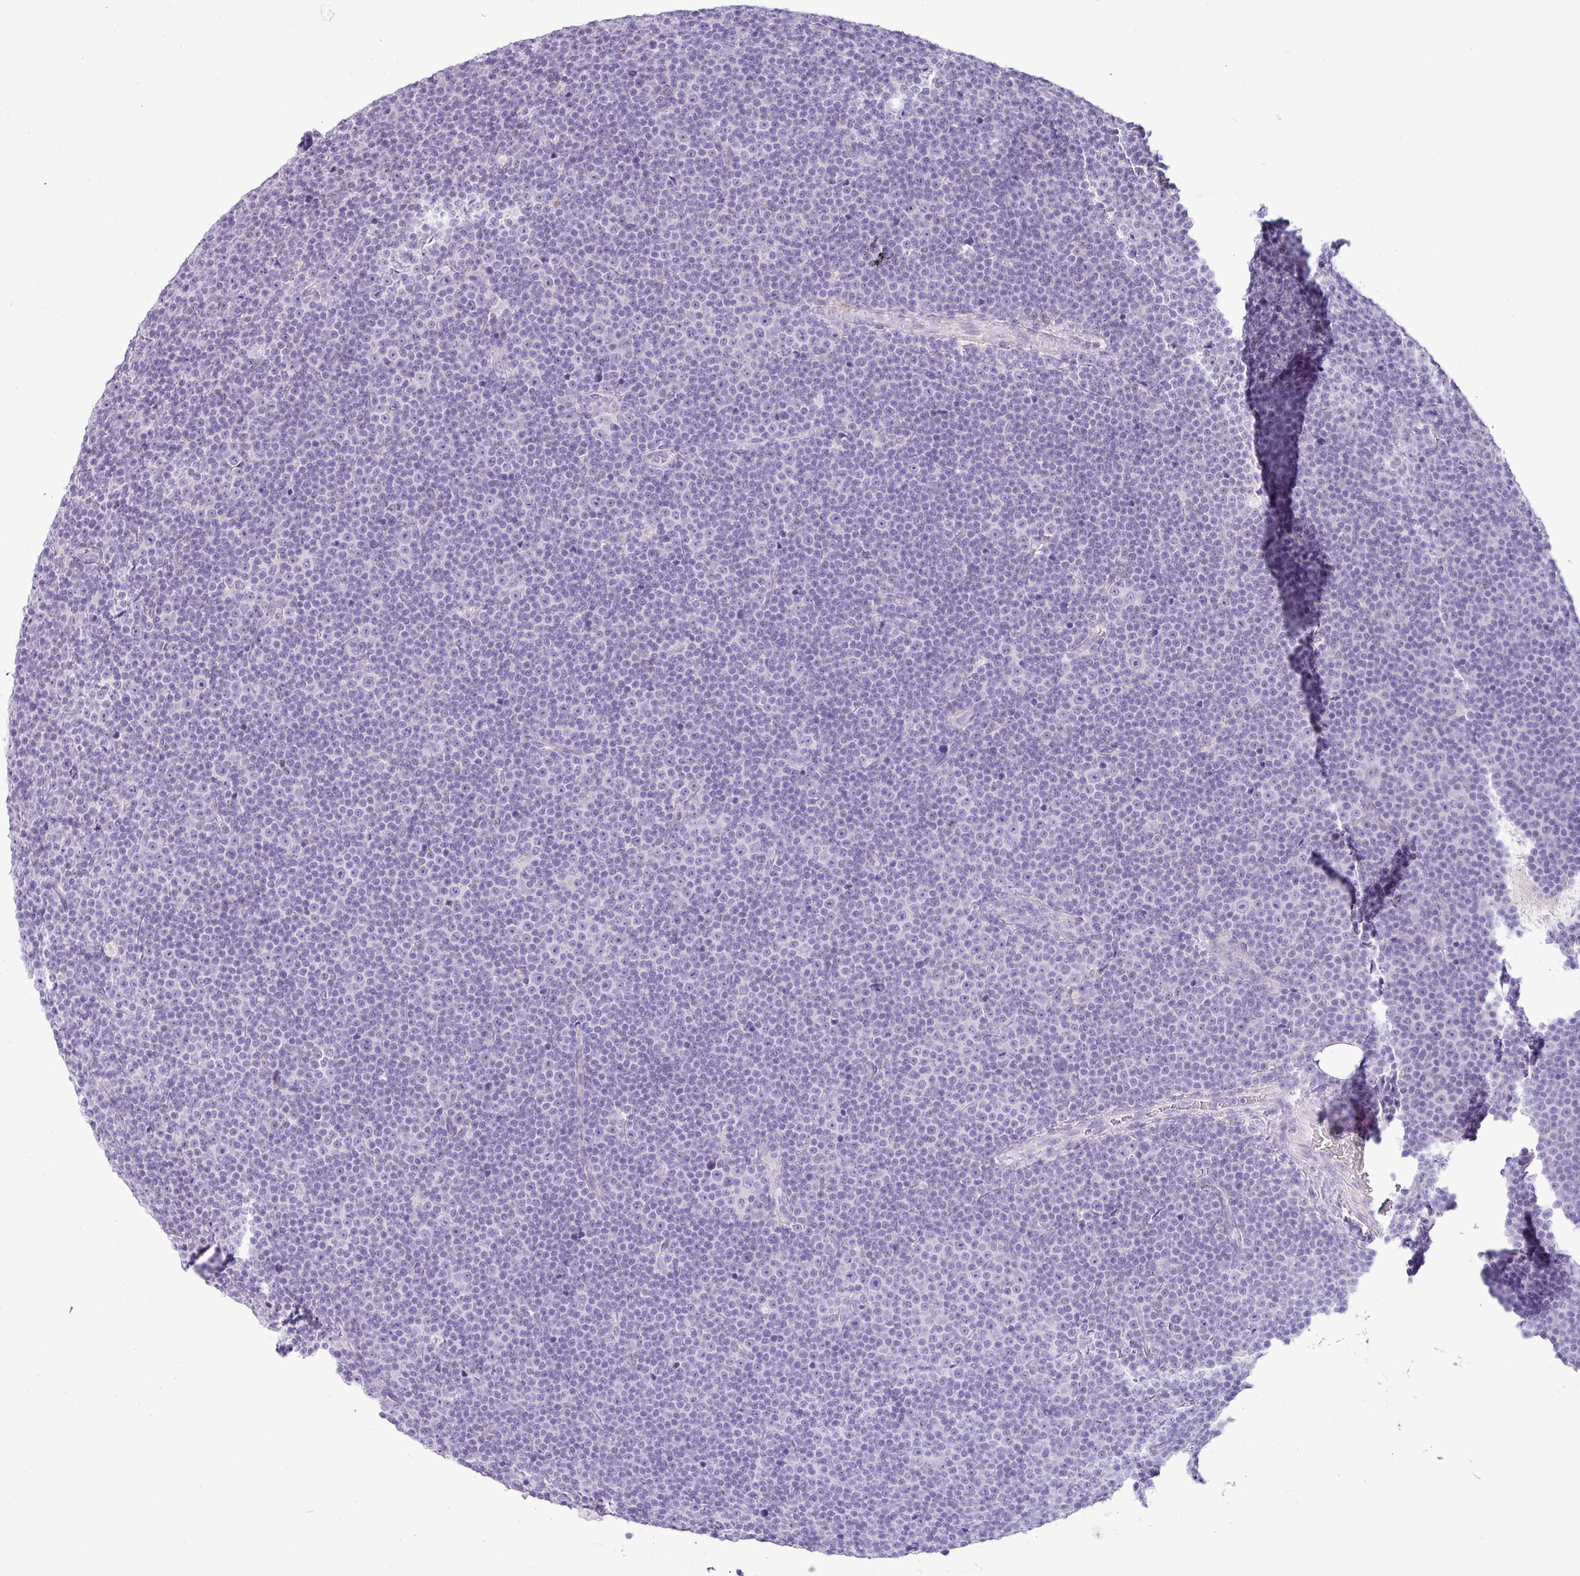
{"staining": {"intensity": "negative", "quantity": "none", "location": "none"}, "tissue": "lymphoma", "cell_type": "Tumor cells", "image_type": "cancer", "snomed": [{"axis": "morphology", "description": "Malignant lymphoma, non-Hodgkin's type, Low grade"}, {"axis": "topography", "description": "Lymph node"}], "caption": "Tumor cells show no significant protein expression in malignant lymphoma, non-Hodgkin's type (low-grade). (DAB (3,3'-diaminobenzidine) immunohistochemistry visualized using brightfield microscopy, high magnification).", "gene": "ZNF524", "patient": {"sex": "female", "age": 67}}